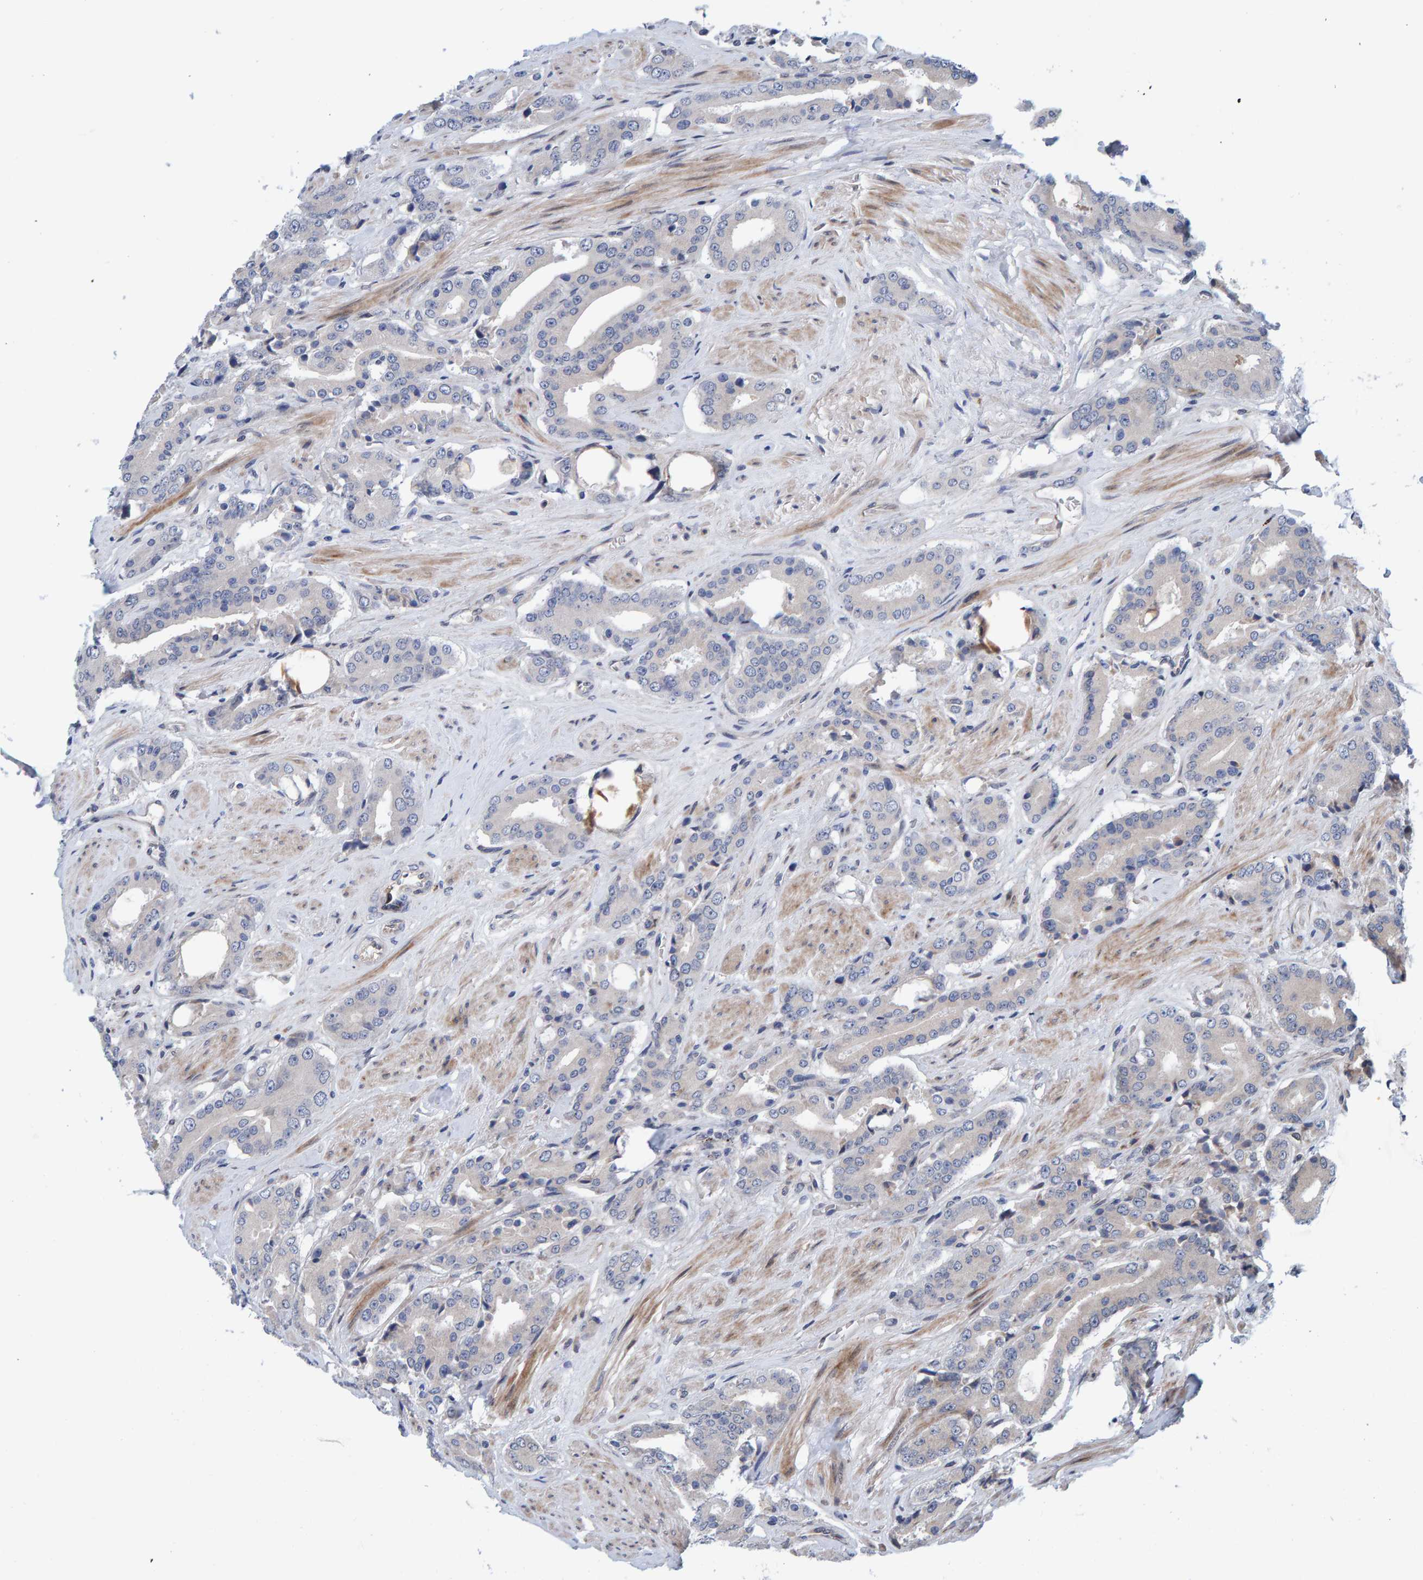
{"staining": {"intensity": "negative", "quantity": "none", "location": "none"}, "tissue": "prostate cancer", "cell_type": "Tumor cells", "image_type": "cancer", "snomed": [{"axis": "morphology", "description": "Adenocarcinoma, High grade"}, {"axis": "topography", "description": "Prostate"}], "caption": "There is no significant expression in tumor cells of high-grade adenocarcinoma (prostate).", "gene": "MFSD6L", "patient": {"sex": "male", "age": 71}}